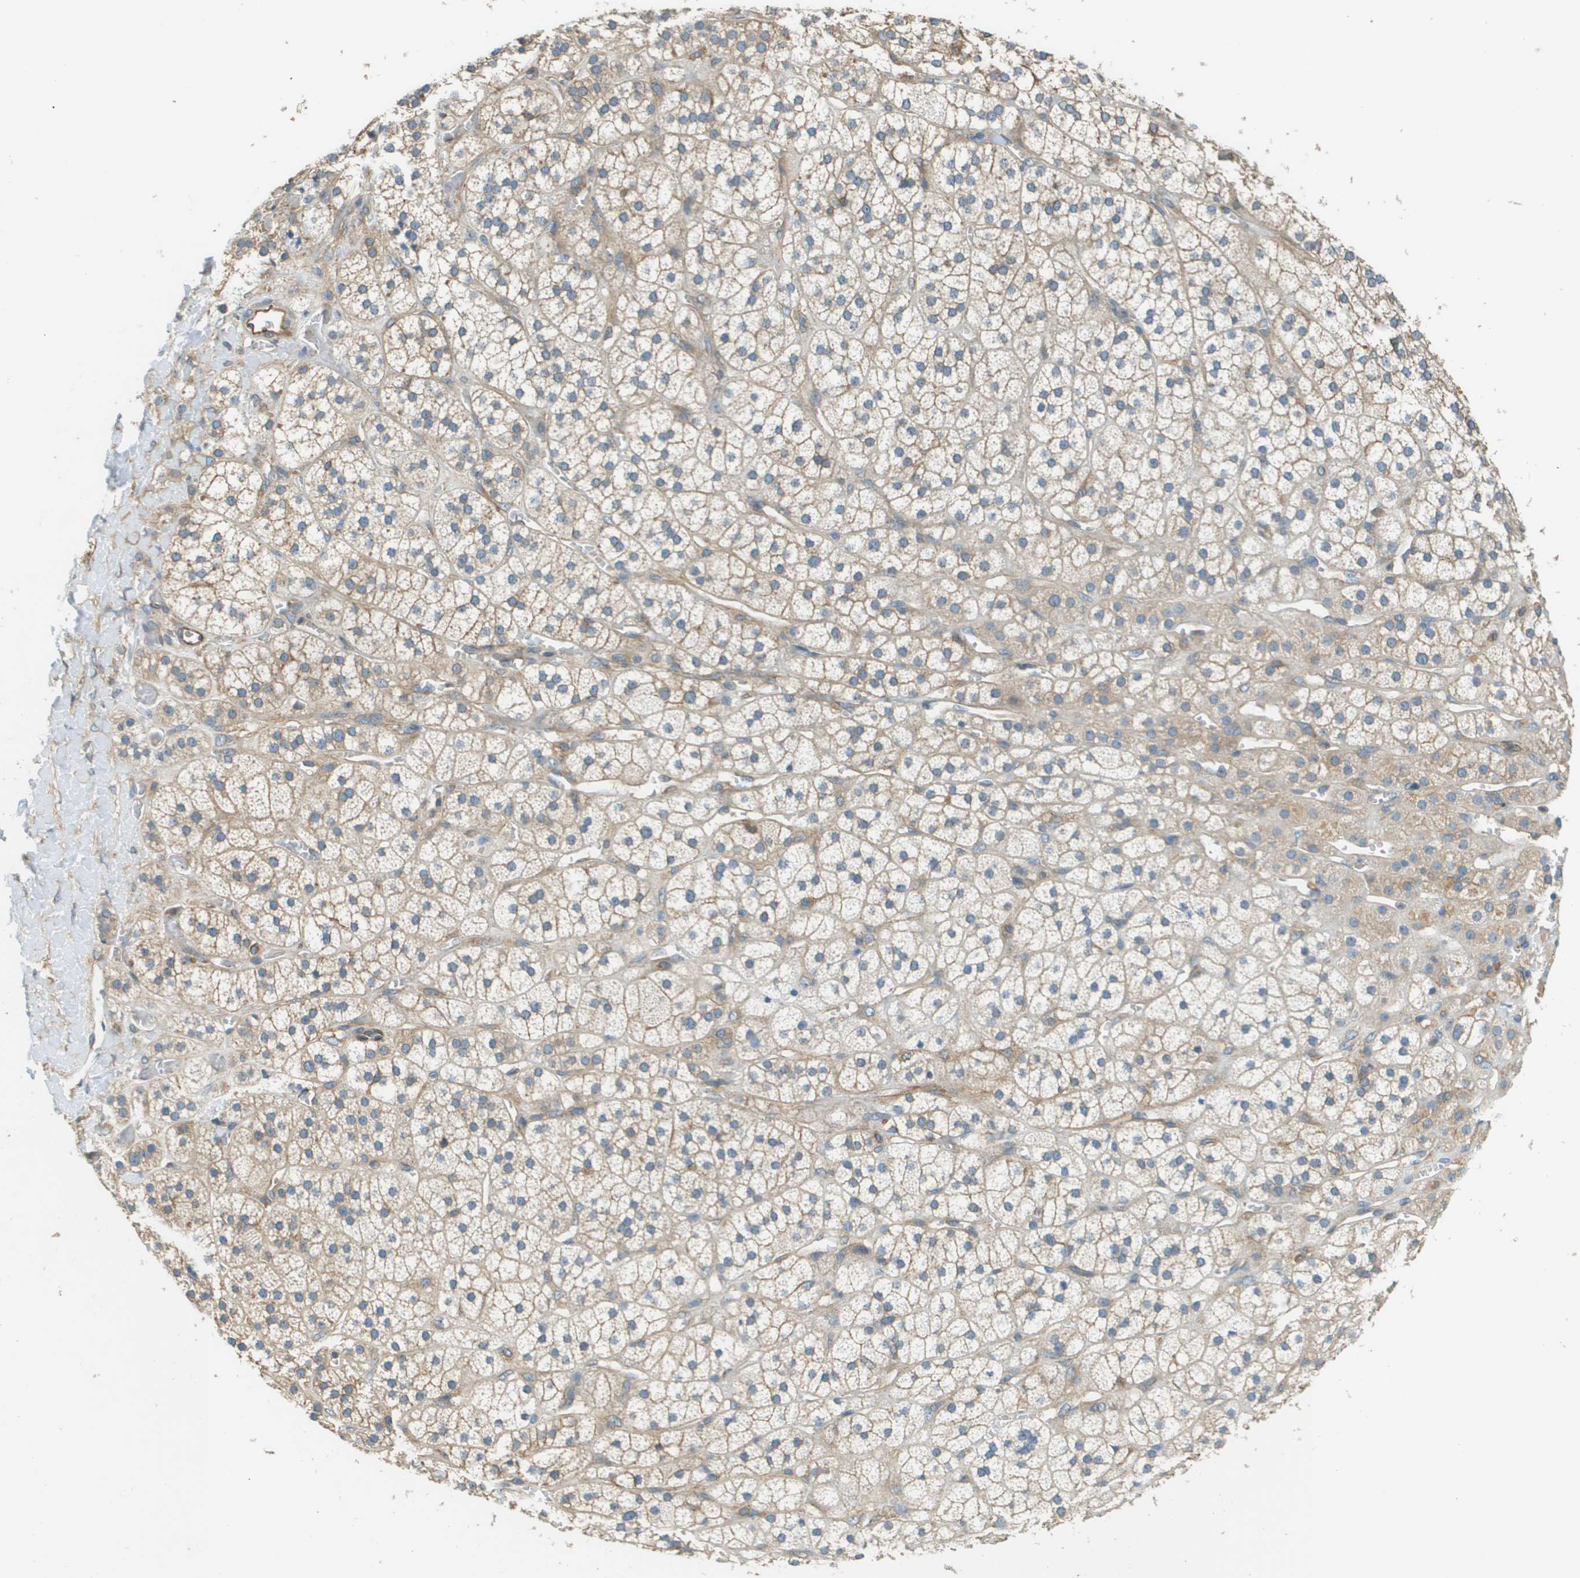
{"staining": {"intensity": "weak", "quantity": "25%-75%", "location": "cytoplasmic/membranous"}, "tissue": "adrenal gland", "cell_type": "Glandular cells", "image_type": "normal", "snomed": [{"axis": "morphology", "description": "Normal tissue, NOS"}, {"axis": "topography", "description": "Adrenal gland"}], "caption": "A high-resolution micrograph shows immunohistochemistry staining of unremarkable adrenal gland, which exhibits weak cytoplasmic/membranous positivity in approximately 25%-75% of glandular cells.", "gene": "DNAJB11", "patient": {"sex": "male", "age": 56}}